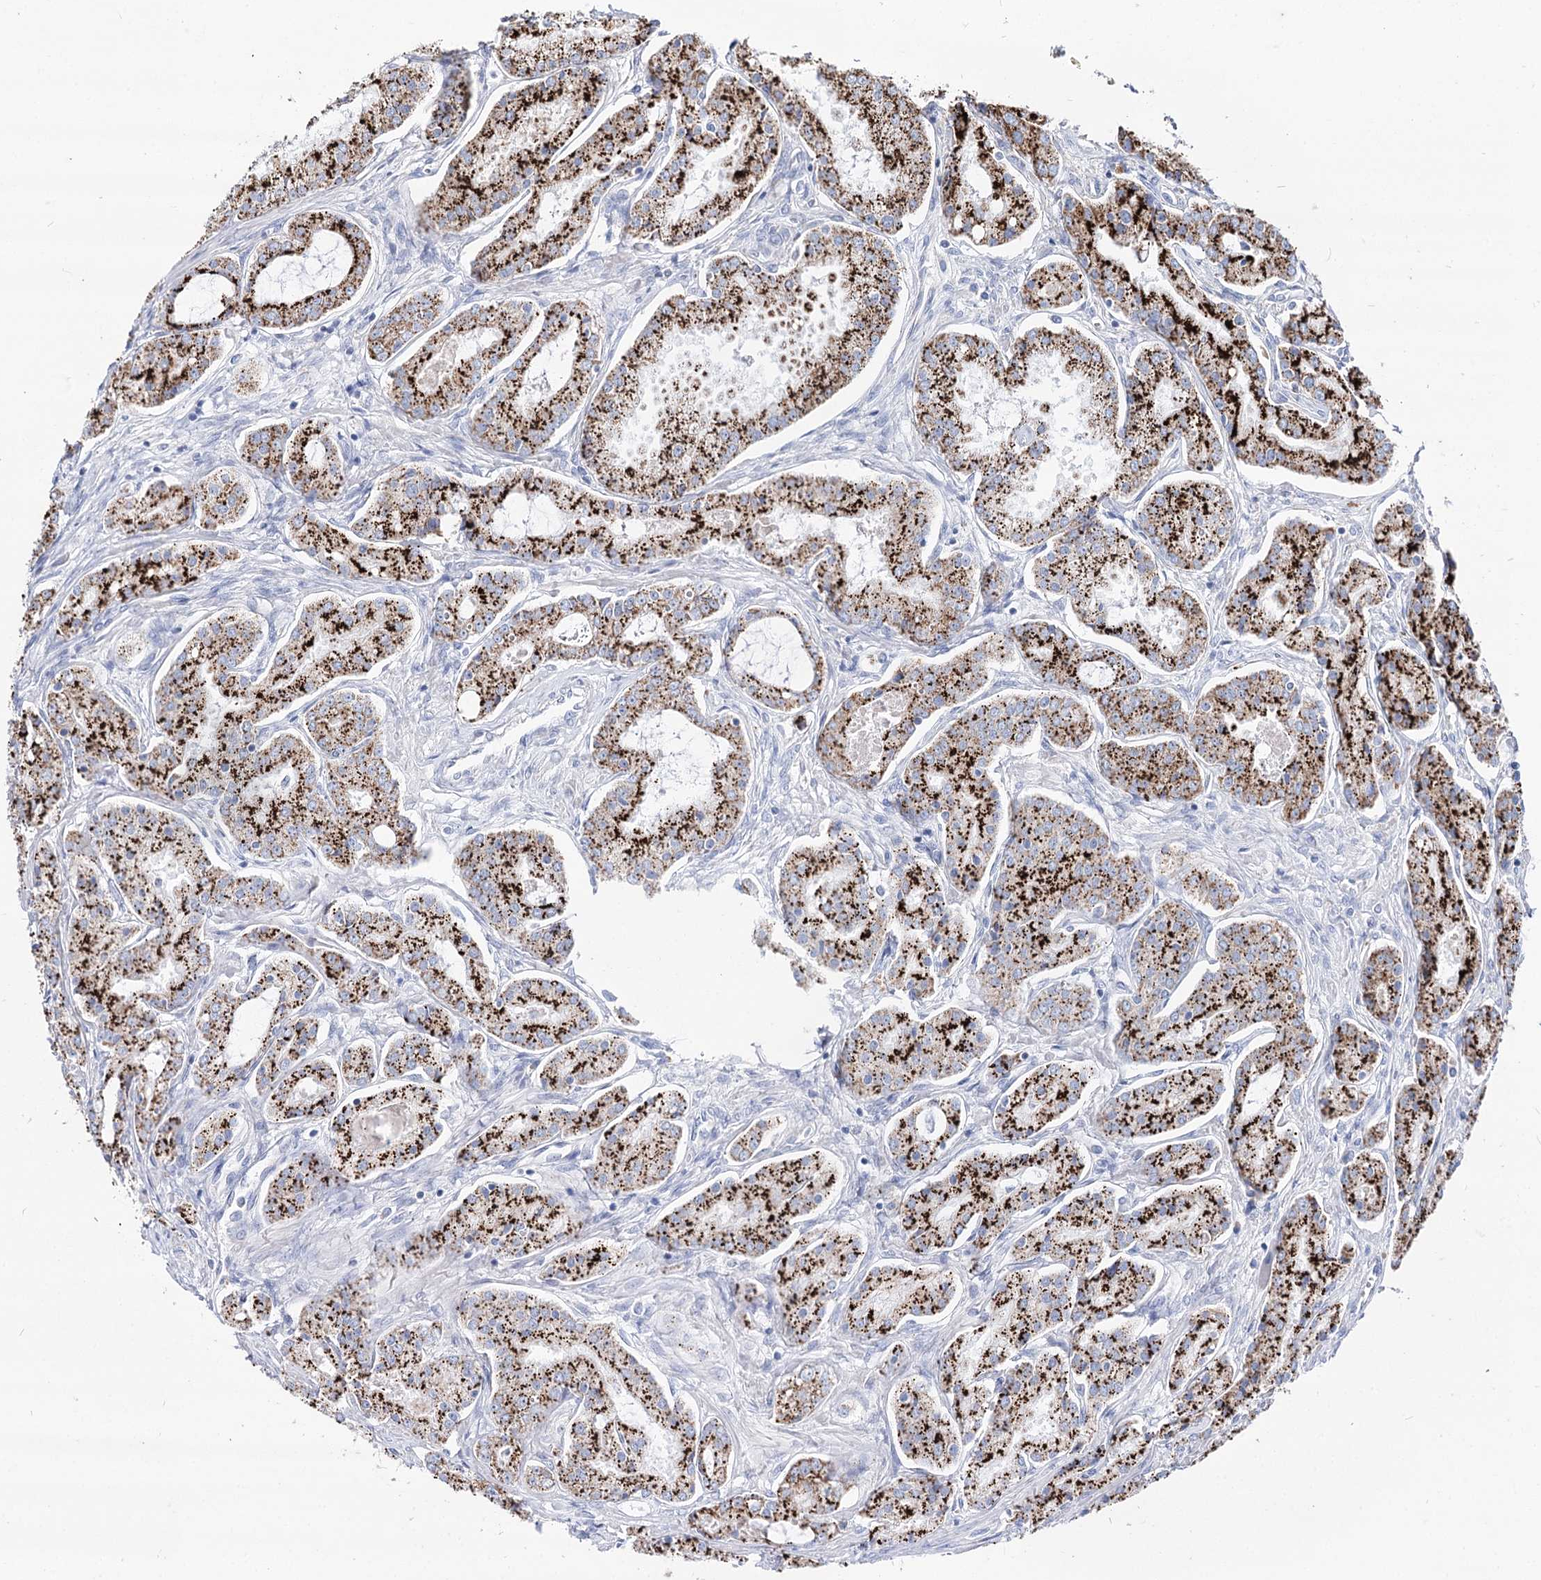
{"staining": {"intensity": "strong", "quantity": ">75%", "location": "cytoplasmic/membranous"}, "tissue": "prostate cancer", "cell_type": "Tumor cells", "image_type": "cancer", "snomed": [{"axis": "morphology", "description": "Adenocarcinoma, Low grade"}, {"axis": "topography", "description": "Prostate"}], "caption": "A brown stain labels strong cytoplasmic/membranous expression of a protein in human prostate cancer (low-grade adenocarcinoma) tumor cells.", "gene": "MCCC2", "patient": {"sex": "male", "age": 68}}